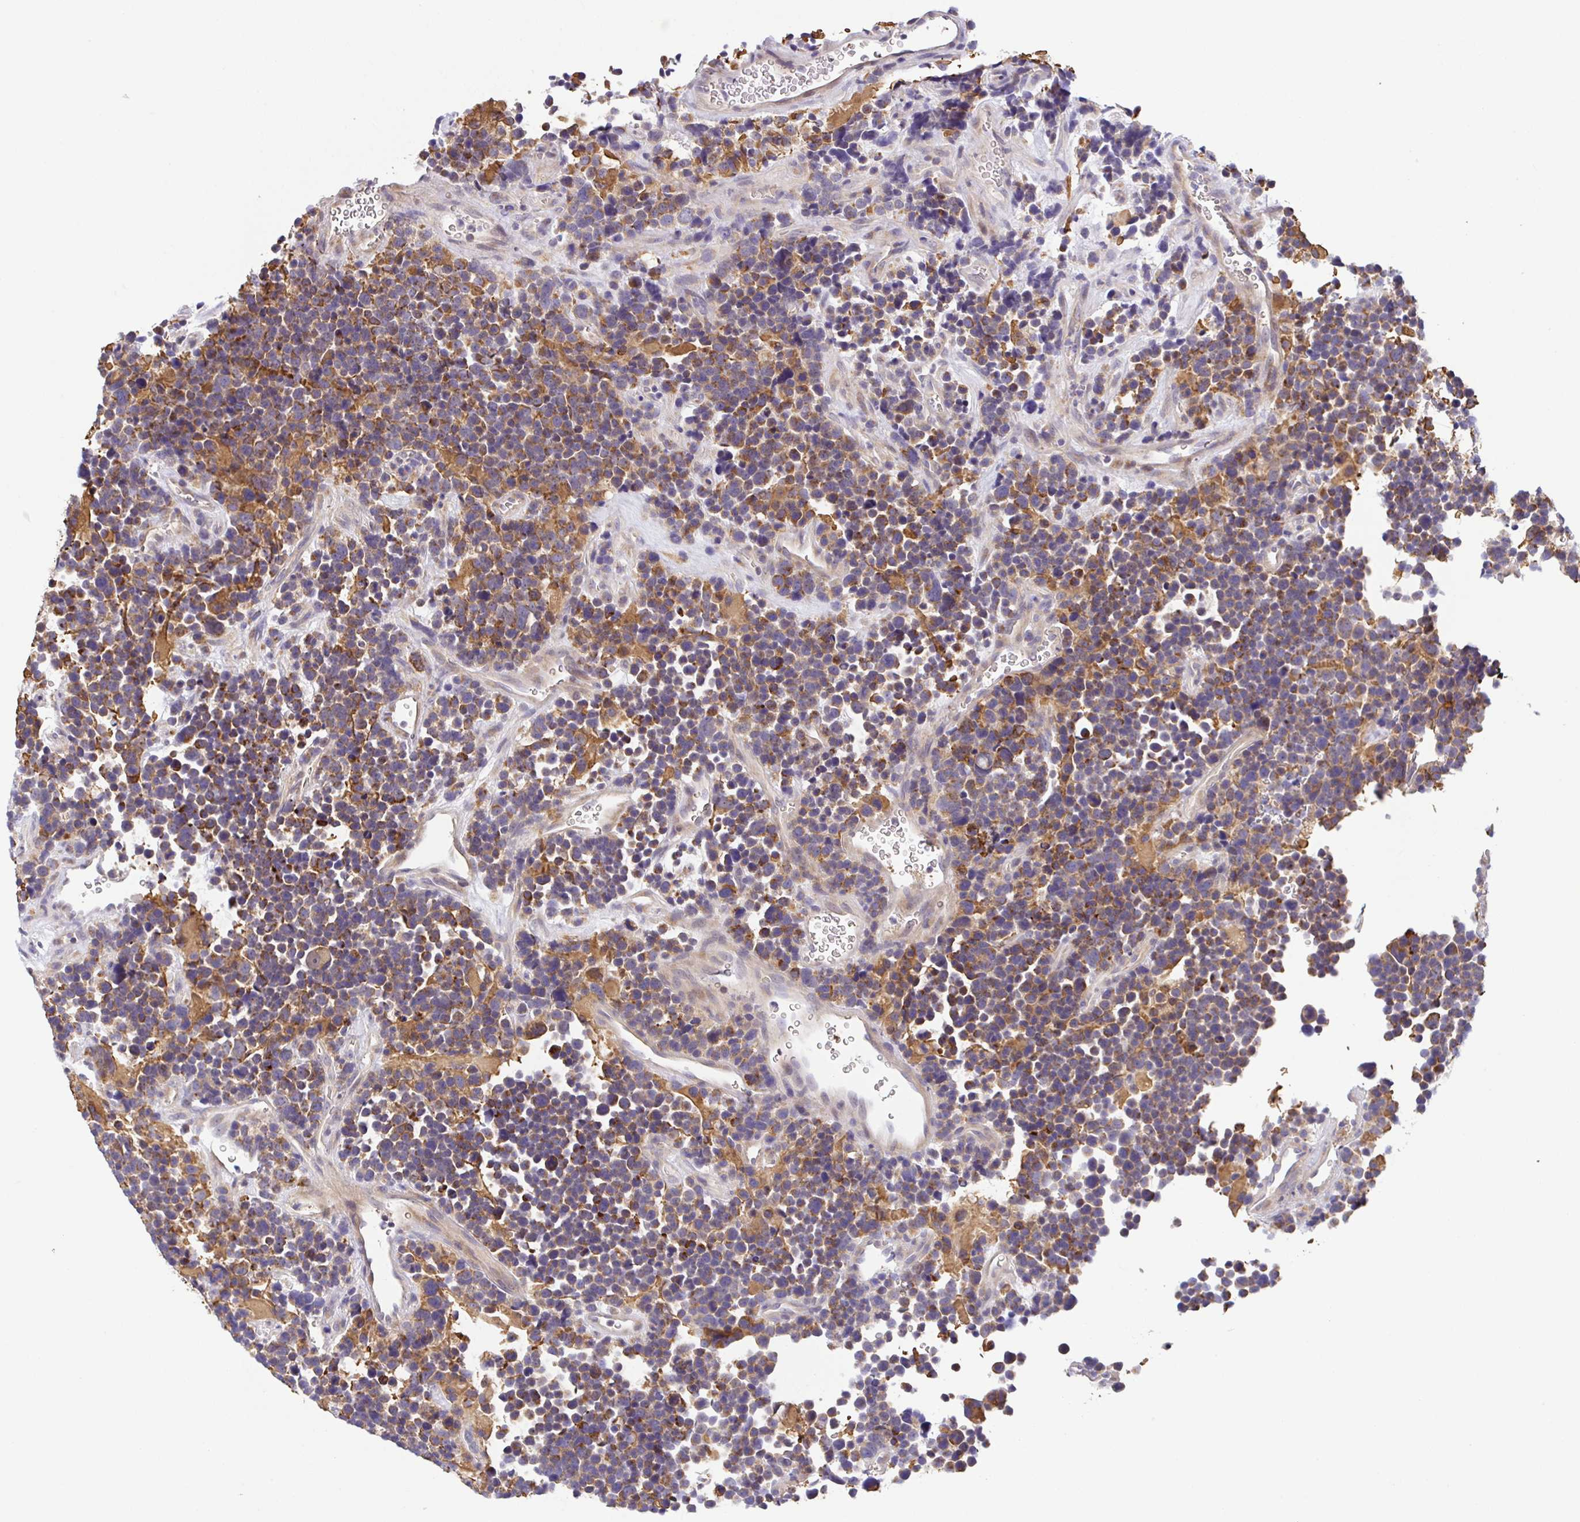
{"staining": {"intensity": "moderate", "quantity": "25%-75%", "location": "cytoplasmic/membranous"}, "tissue": "glioma", "cell_type": "Tumor cells", "image_type": "cancer", "snomed": [{"axis": "morphology", "description": "Glioma, malignant, High grade"}, {"axis": "topography", "description": "Brain"}], "caption": "Brown immunohistochemical staining in malignant high-grade glioma exhibits moderate cytoplasmic/membranous positivity in about 25%-75% of tumor cells.", "gene": "BCL2L1", "patient": {"sex": "male", "age": 33}}